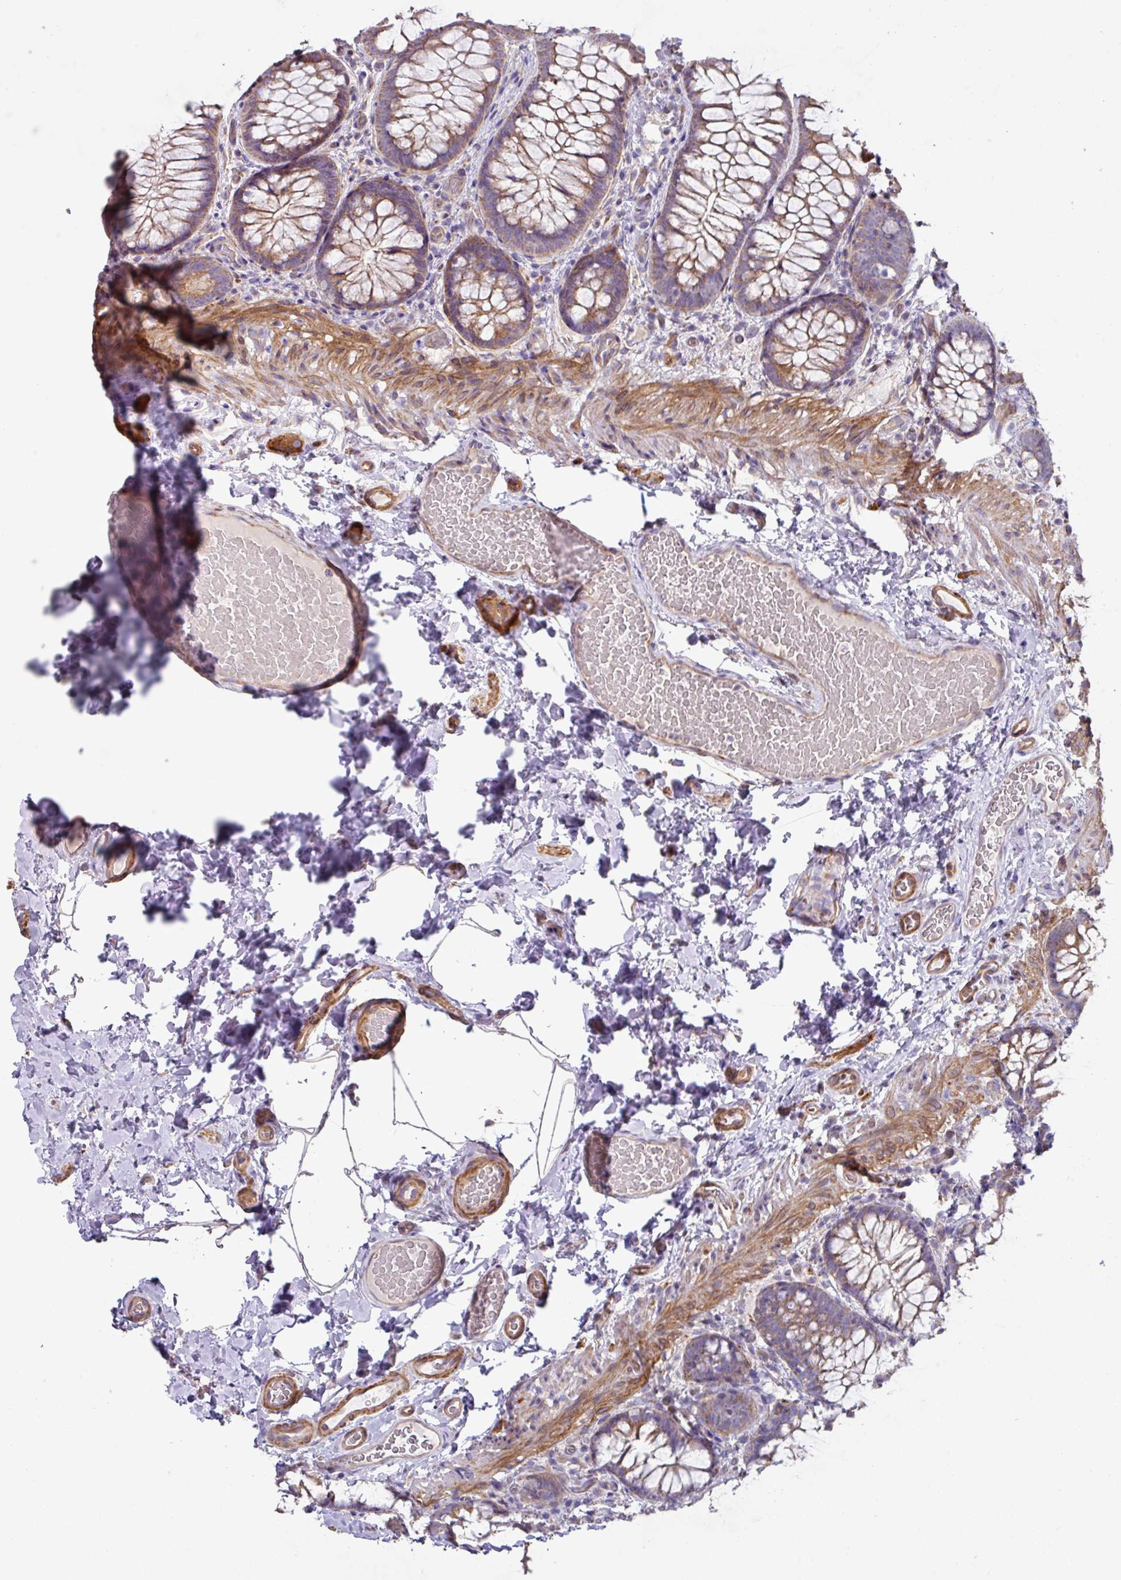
{"staining": {"intensity": "moderate", "quantity": ">75%", "location": "cytoplasmic/membranous"}, "tissue": "colon", "cell_type": "Endothelial cells", "image_type": "normal", "snomed": [{"axis": "morphology", "description": "Normal tissue, NOS"}, {"axis": "topography", "description": "Colon"}], "caption": "Colon stained with DAB IHC exhibits medium levels of moderate cytoplasmic/membranous staining in about >75% of endothelial cells. Using DAB (3,3'-diaminobenzidine) (brown) and hematoxylin (blue) stains, captured at high magnification using brightfield microscopy.", "gene": "MRRF", "patient": {"sex": "male", "age": 46}}